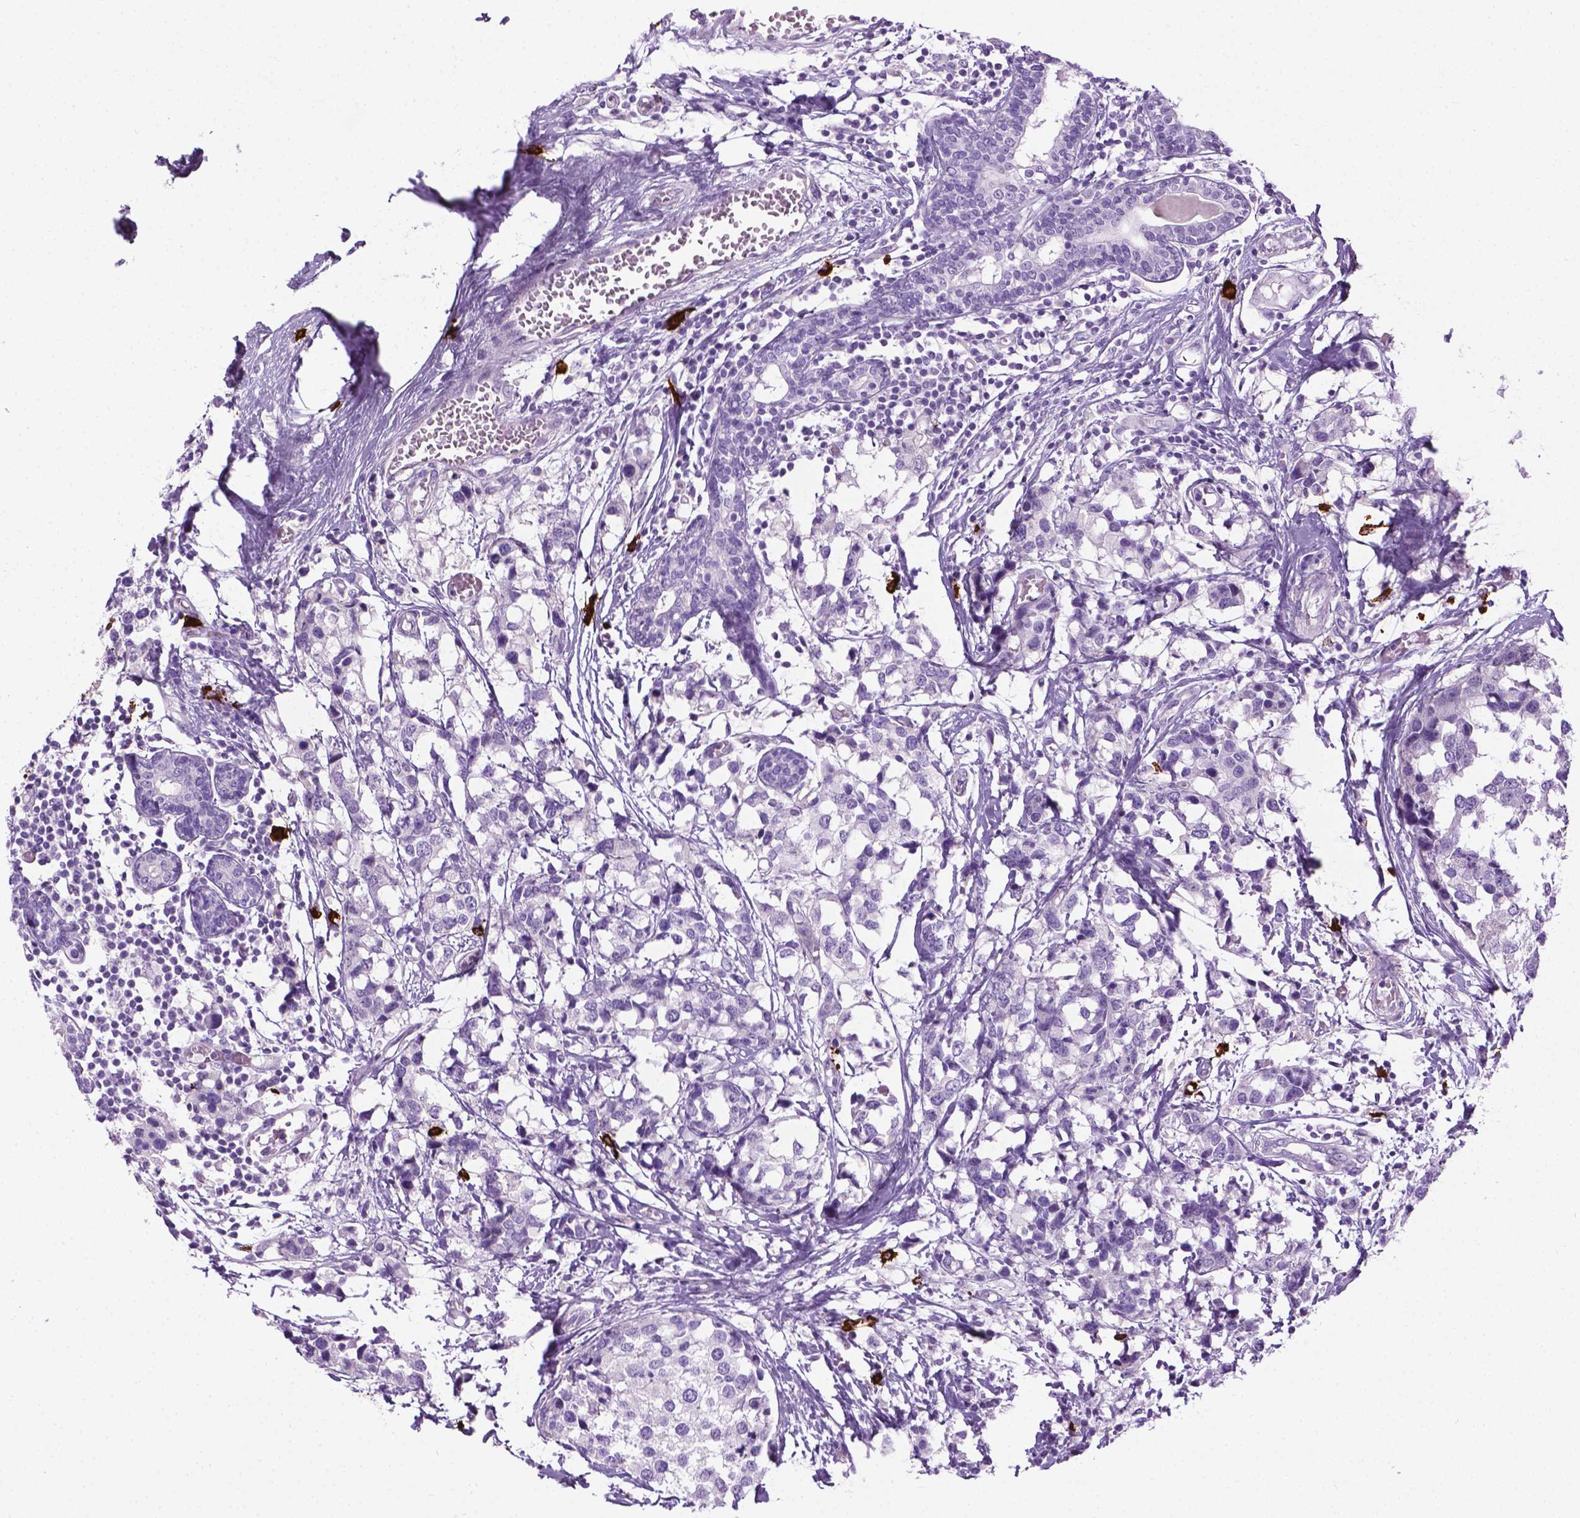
{"staining": {"intensity": "negative", "quantity": "none", "location": "none"}, "tissue": "breast cancer", "cell_type": "Tumor cells", "image_type": "cancer", "snomed": [{"axis": "morphology", "description": "Lobular carcinoma"}, {"axis": "topography", "description": "Breast"}], "caption": "This is an immunohistochemistry (IHC) micrograph of human breast cancer (lobular carcinoma). There is no staining in tumor cells.", "gene": "SPECC1L", "patient": {"sex": "female", "age": 59}}